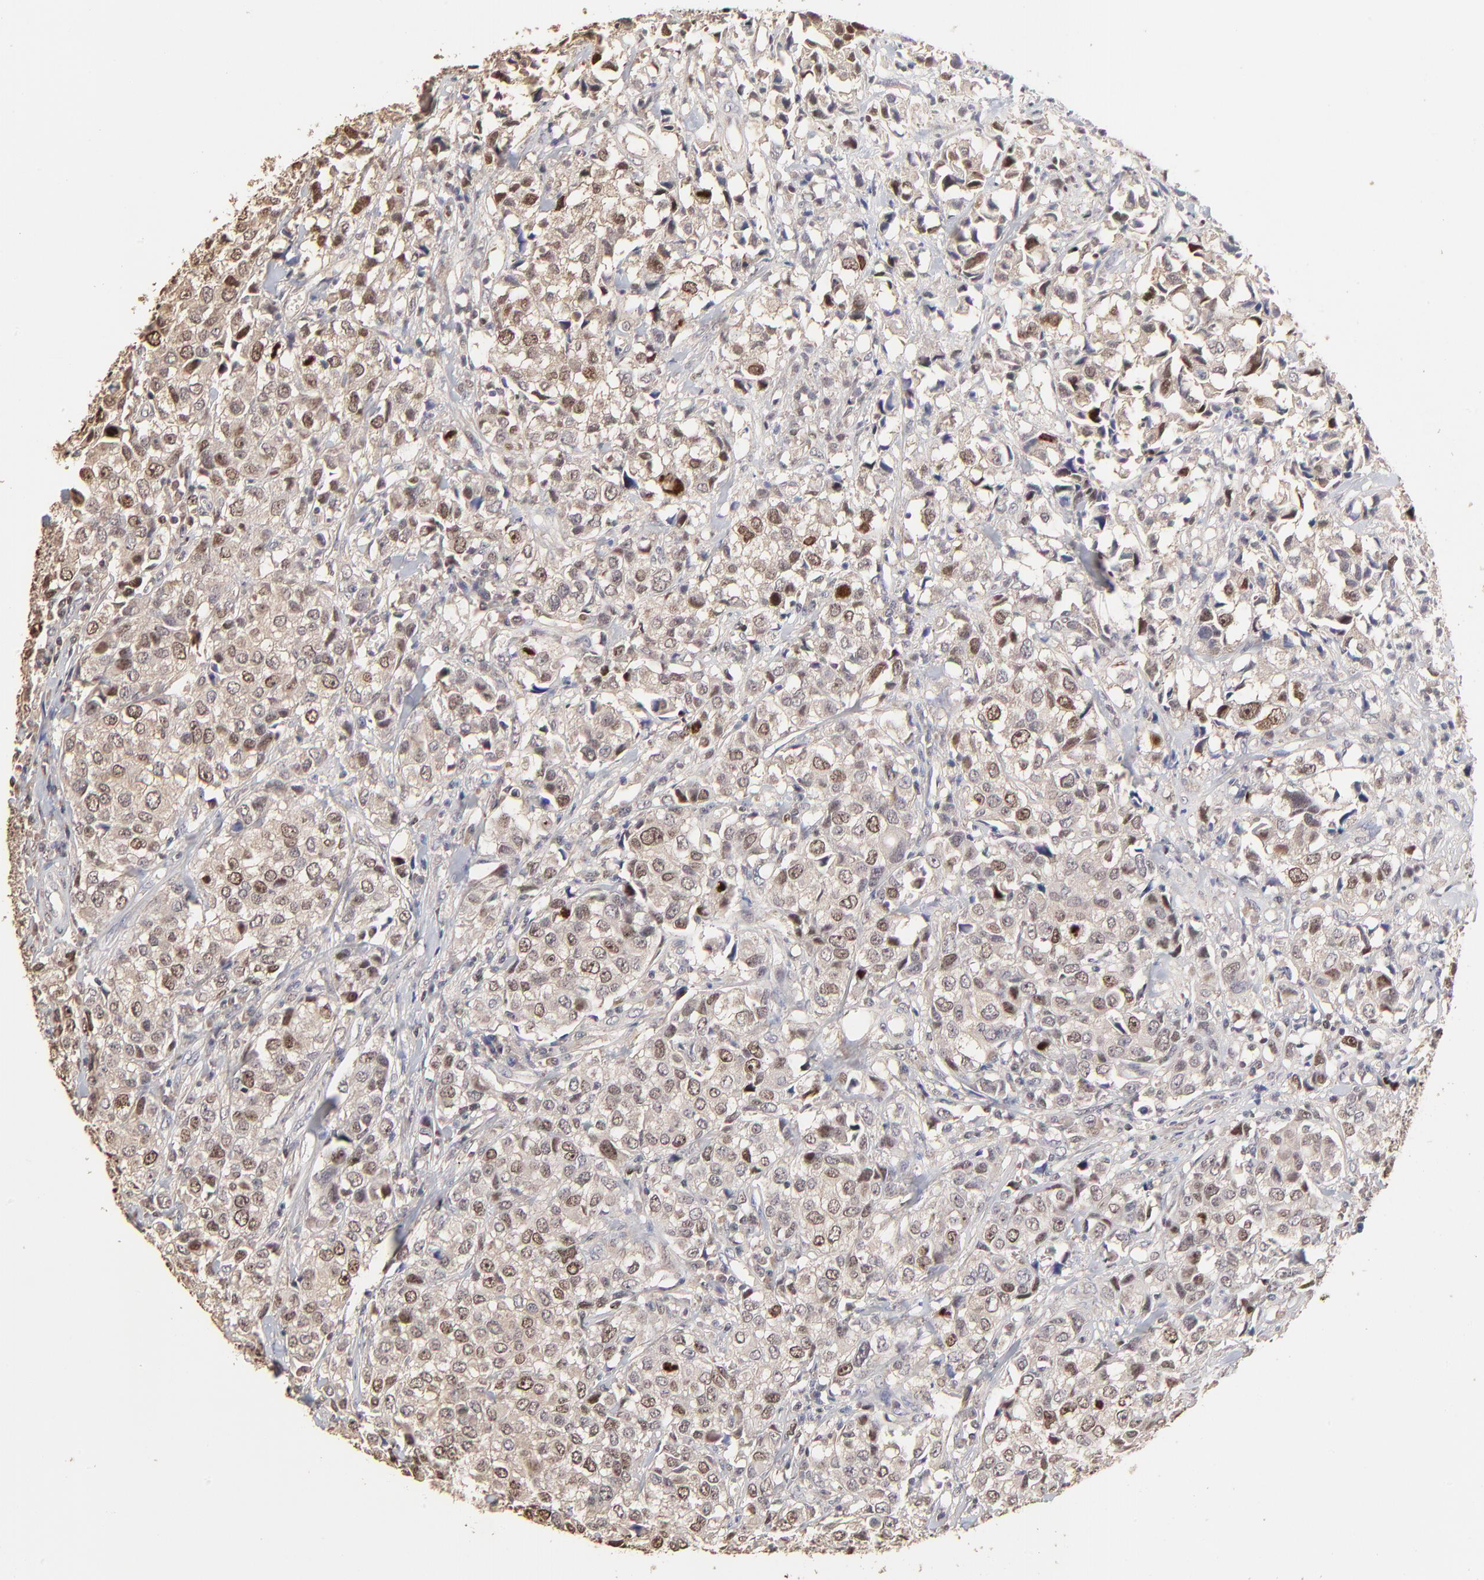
{"staining": {"intensity": "moderate", "quantity": "<25%", "location": "cytoplasmic/membranous,nuclear"}, "tissue": "urothelial cancer", "cell_type": "Tumor cells", "image_type": "cancer", "snomed": [{"axis": "morphology", "description": "Urothelial carcinoma, High grade"}, {"axis": "topography", "description": "Urinary bladder"}], "caption": "Immunohistochemical staining of urothelial cancer demonstrates low levels of moderate cytoplasmic/membranous and nuclear protein positivity in about <25% of tumor cells.", "gene": "BIRC5", "patient": {"sex": "female", "age": 75}}